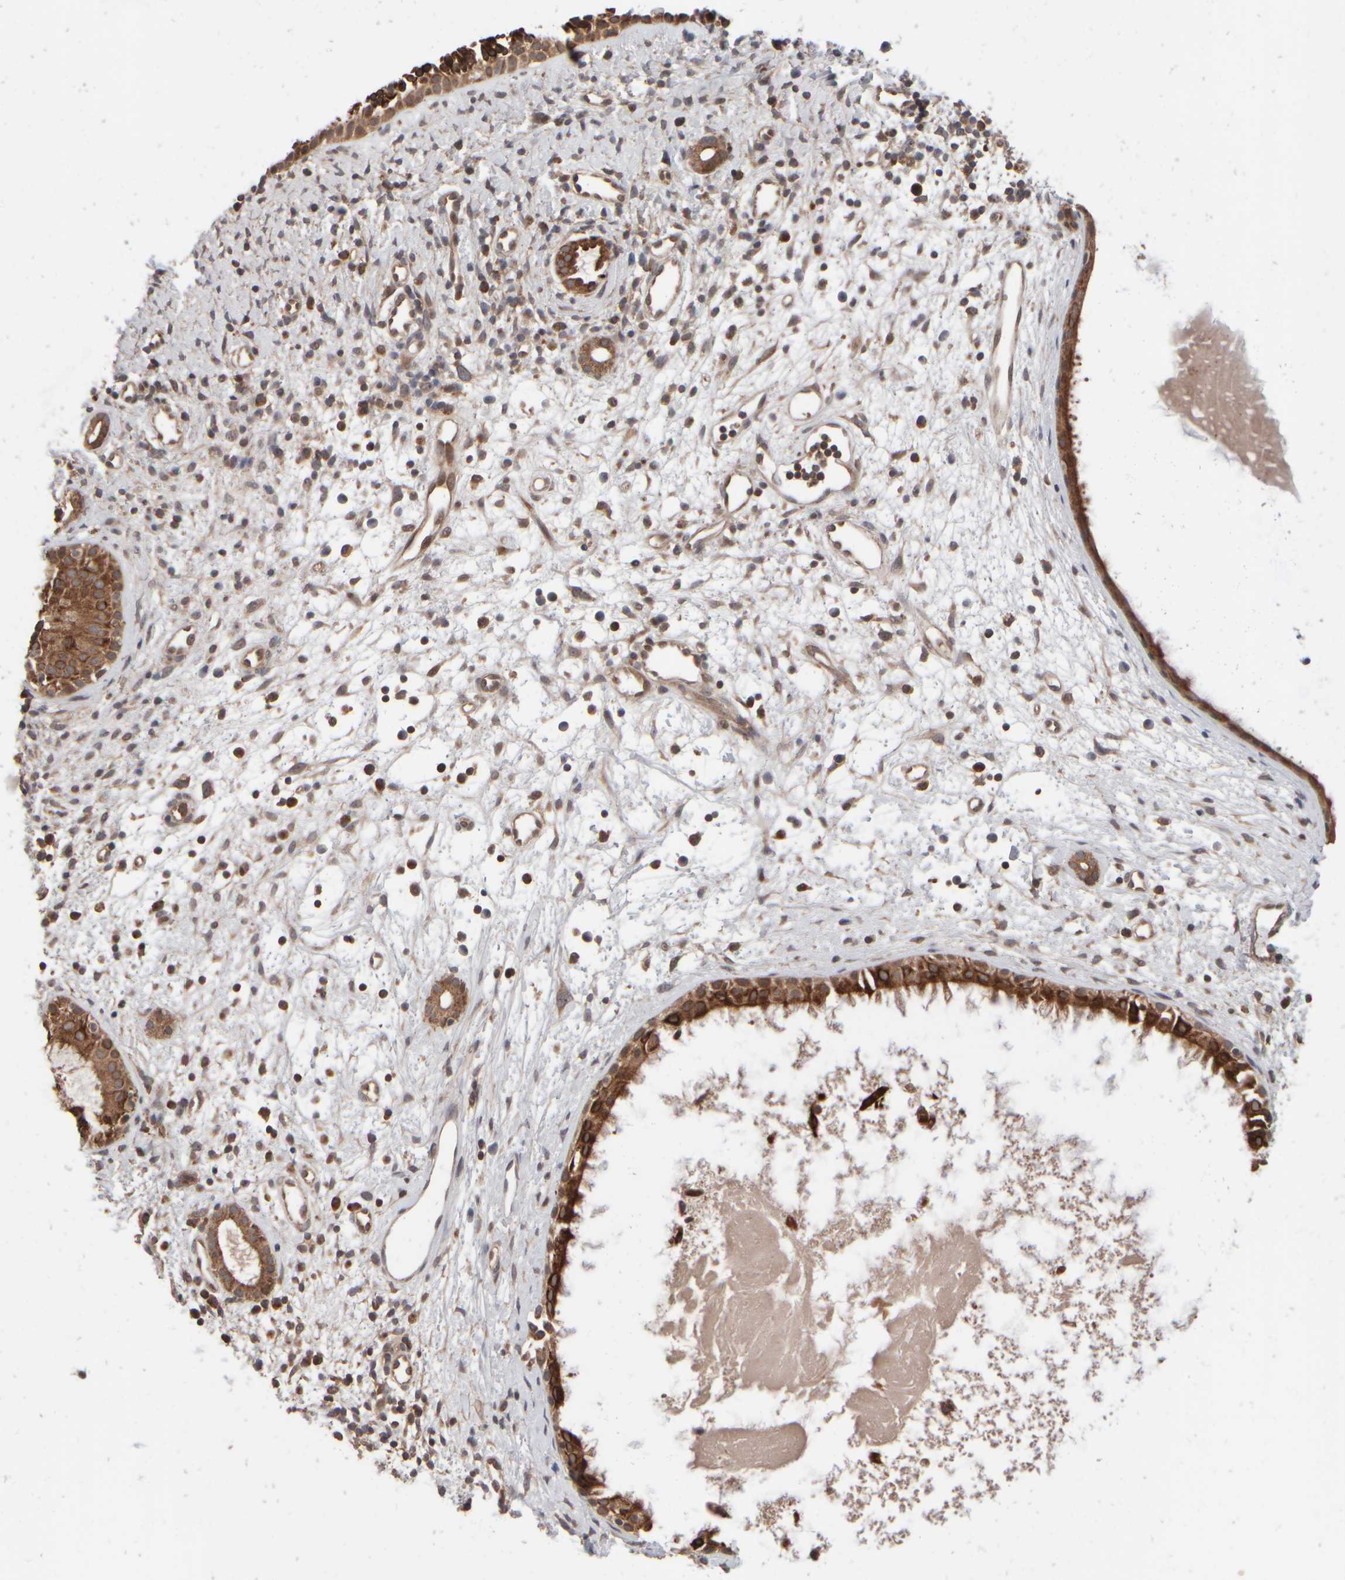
{"staining": {"intensity": "strong", "quantity": ">75%", "location": "cytoplasmic/membranous"}, "tissue": "nasopharynx", "cell_type": "Respiratory epithelial cells", "image_type": "normal", "snomed": [{"axis": "morphology", "description": "Normal tissue, NOS"}, {"axis": "topography", "description": "Nasopharynx"}], "caption": "Nasopharynx stained with DAB (3,3'-diaminobenzidine) immunohistochemistry (IHC) exhibits high levels of strong cytoplasmic/membranous staining in approximately >75% of respiratory epithelial cells.", "gene": "ABHD11", "patient": {"sex": "male", "age": 22}}